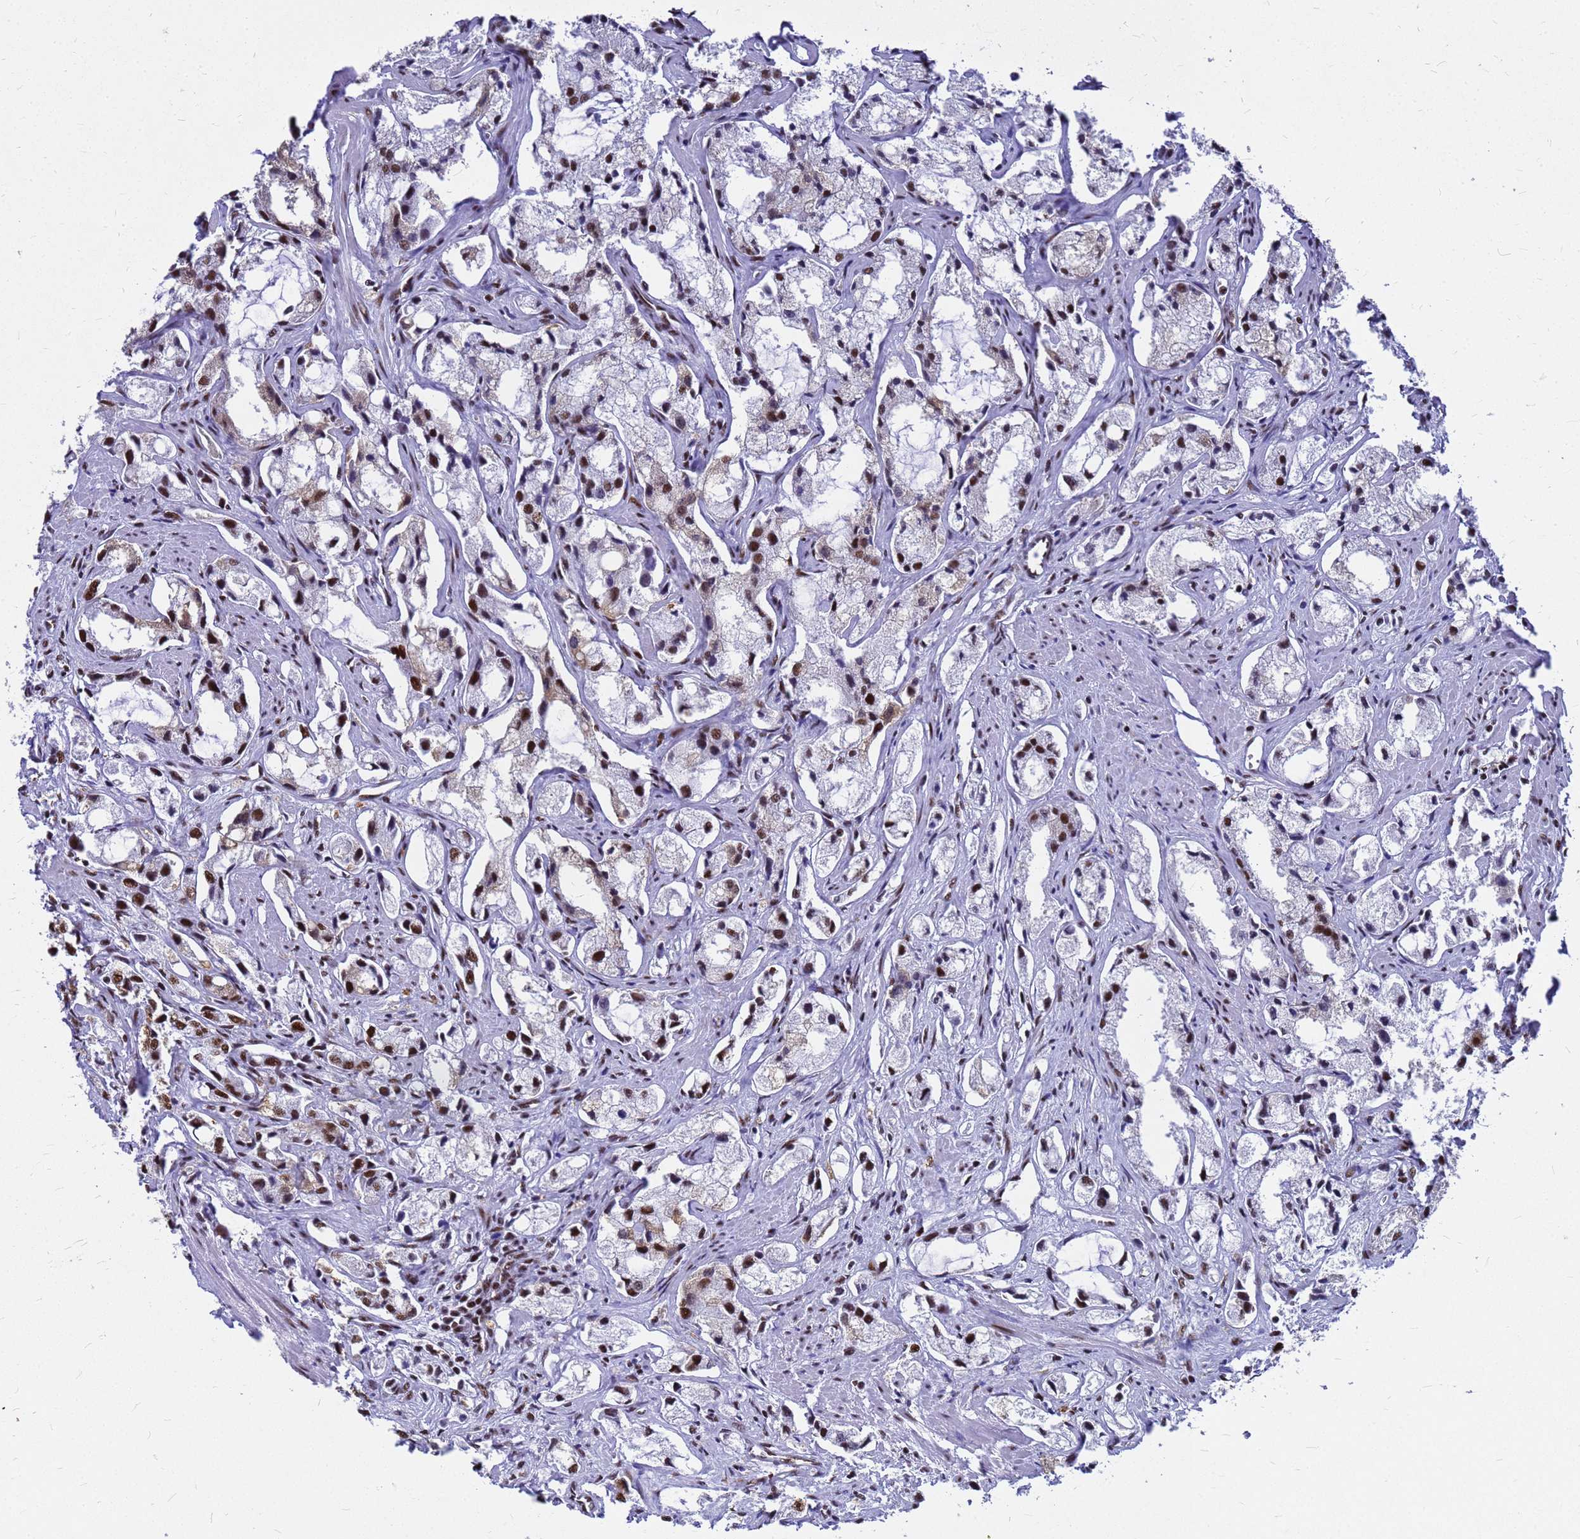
{"staining": {"intensity": "moderate", "quantity": ">75%", "location": "nuclear"}, "tissue": "prostate cancer", "cell_type": "Tumor cells", "image_type": "cancer", "snomed": [{"axis": "morphology", "description": "Adenocarcinoma, High grade"}, {"axis": "topography", "description": "Prostate"}], "caption": "This is an image of immunohistochemistry (IHC) staining of prostate high-grade adenocarcinoma, which shows moderate positivity in the nuclear of tumor cells.", "gene": "SART3", "patient": {"sex": "male", "age": 66}}